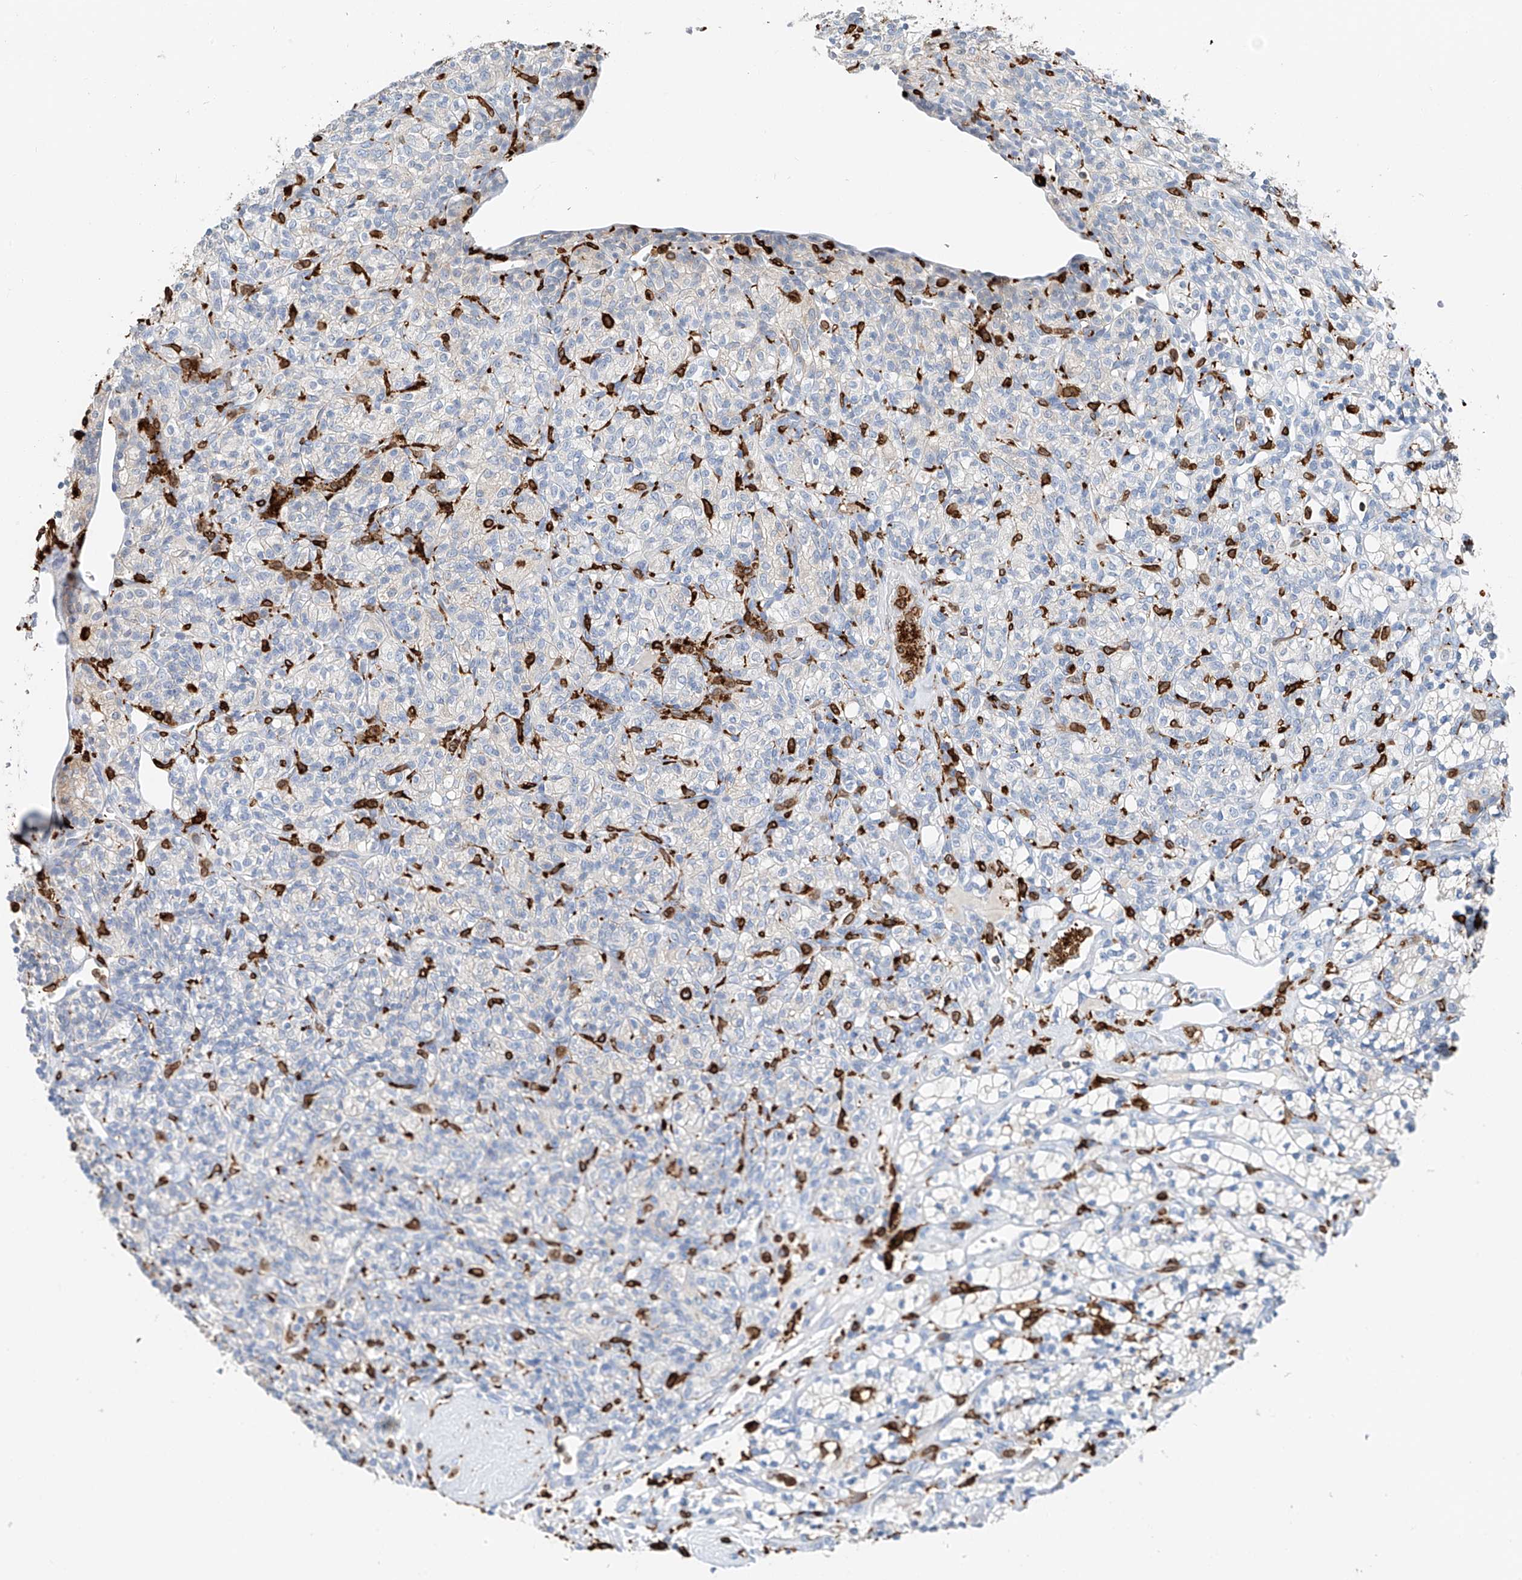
{"staining": {"intensity": "negative", "quantity": "none", "location": "none"}, "tissue": "renal cancer", "cell_type": "Tumor cells", "image_type": "cancer", "snomed": [{"axis": "morphology", "description": "Adenocarcinoma, NOS"}, {"axis": "topography", "description": "Kidney"}], "caption": "This is a photomicrograph of immunohistochemistry staining of adenocarcinoma (renal), which shows no positivity in tumor cells.", "gene": "TBXAS1", "patient": {"sex": "male", "age": 77}}